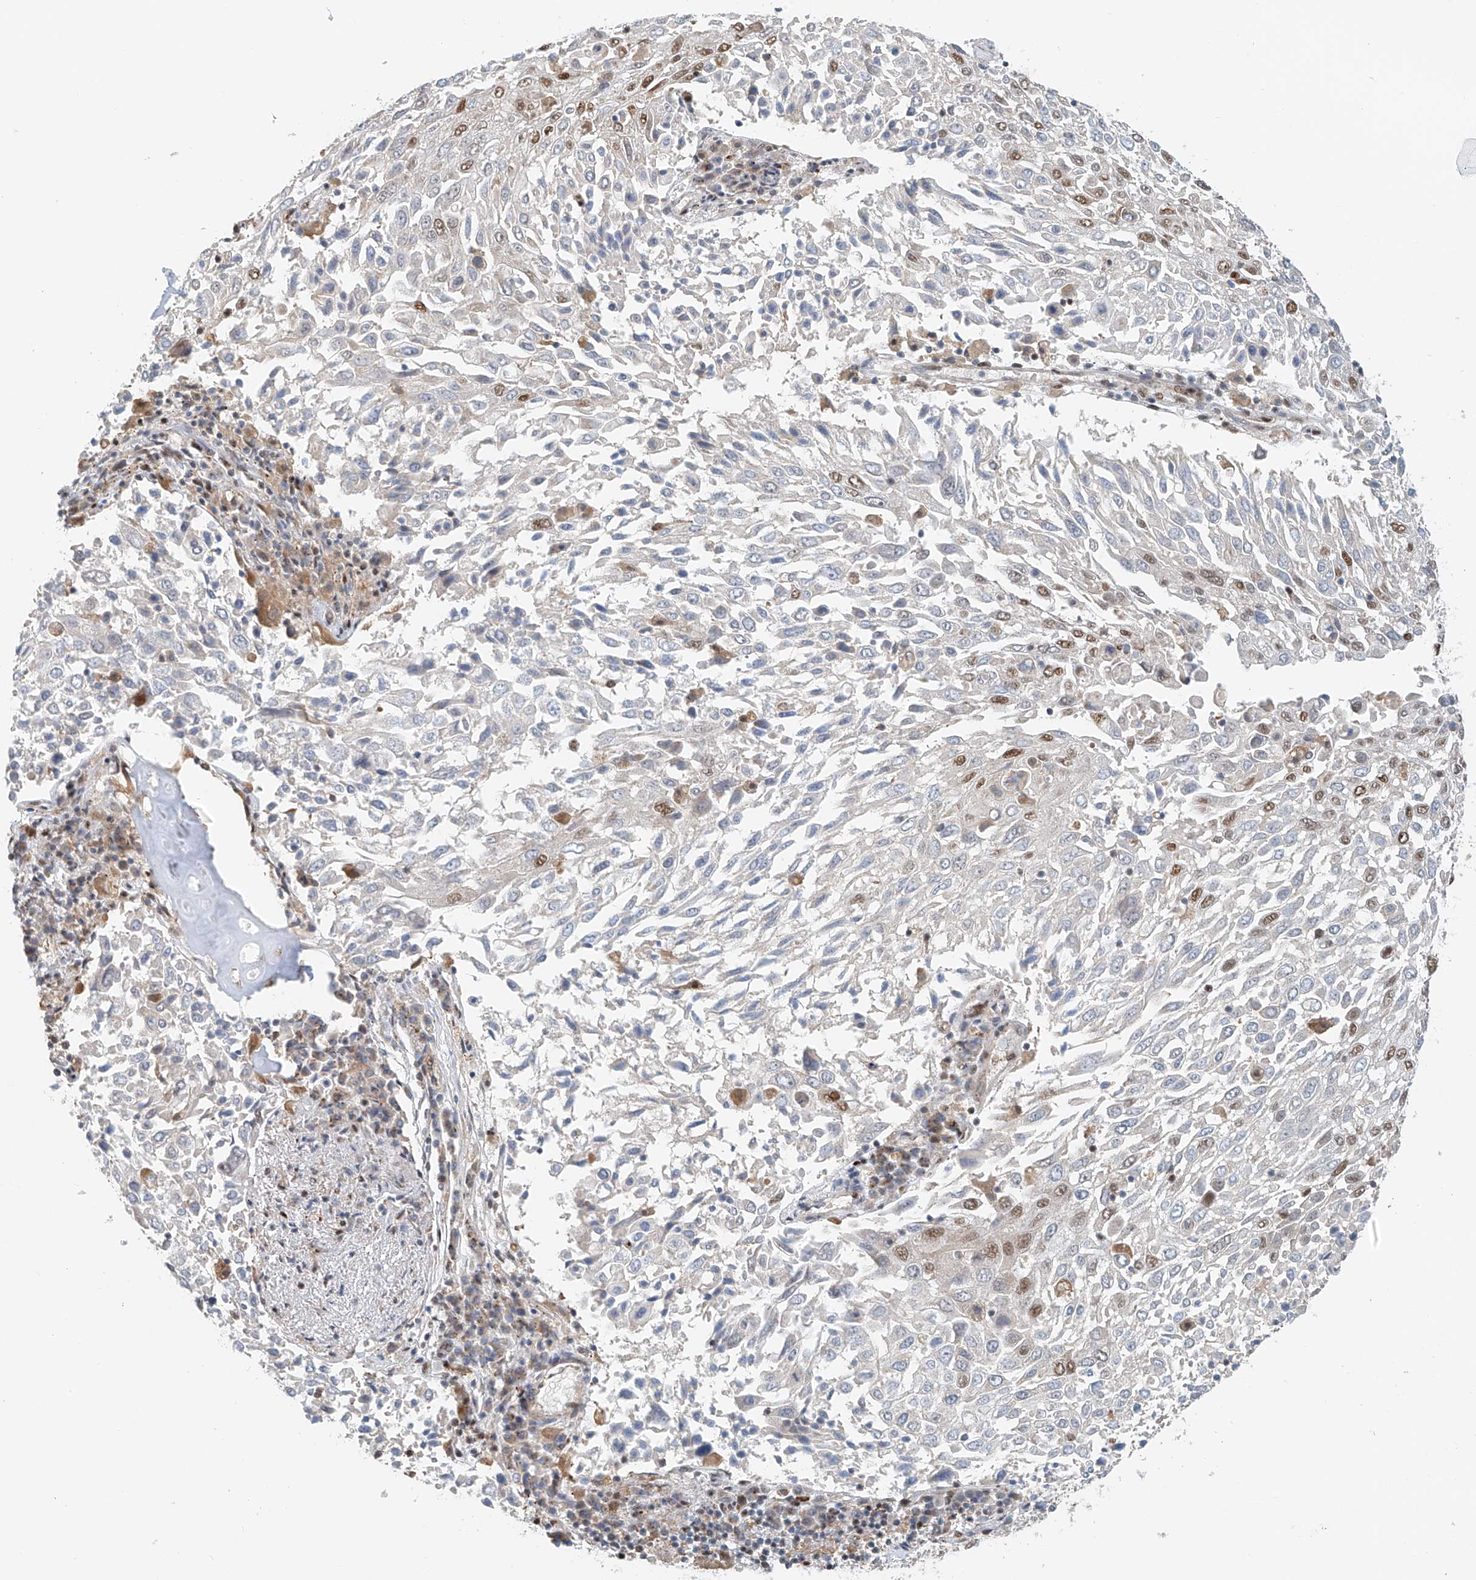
{"staining": {"intensity": "moderate", "quantity": "<25%", "location": "nuclear"}, "tissue": "lung cancer", "cell_type": "Tumor cells", "image_type": "cancer", "snomed": [{"axis": "morphology", "description": "Squamous cell carcinoma, NOS"}, {"axis": "topography", "description": "Lung"}], "caption": "A brown stain shows moderate nuclear staining of a protein in lung cancer tumor cells.", "gene": "ZNF514", "patient": {"sex": "male", "age": 65}}